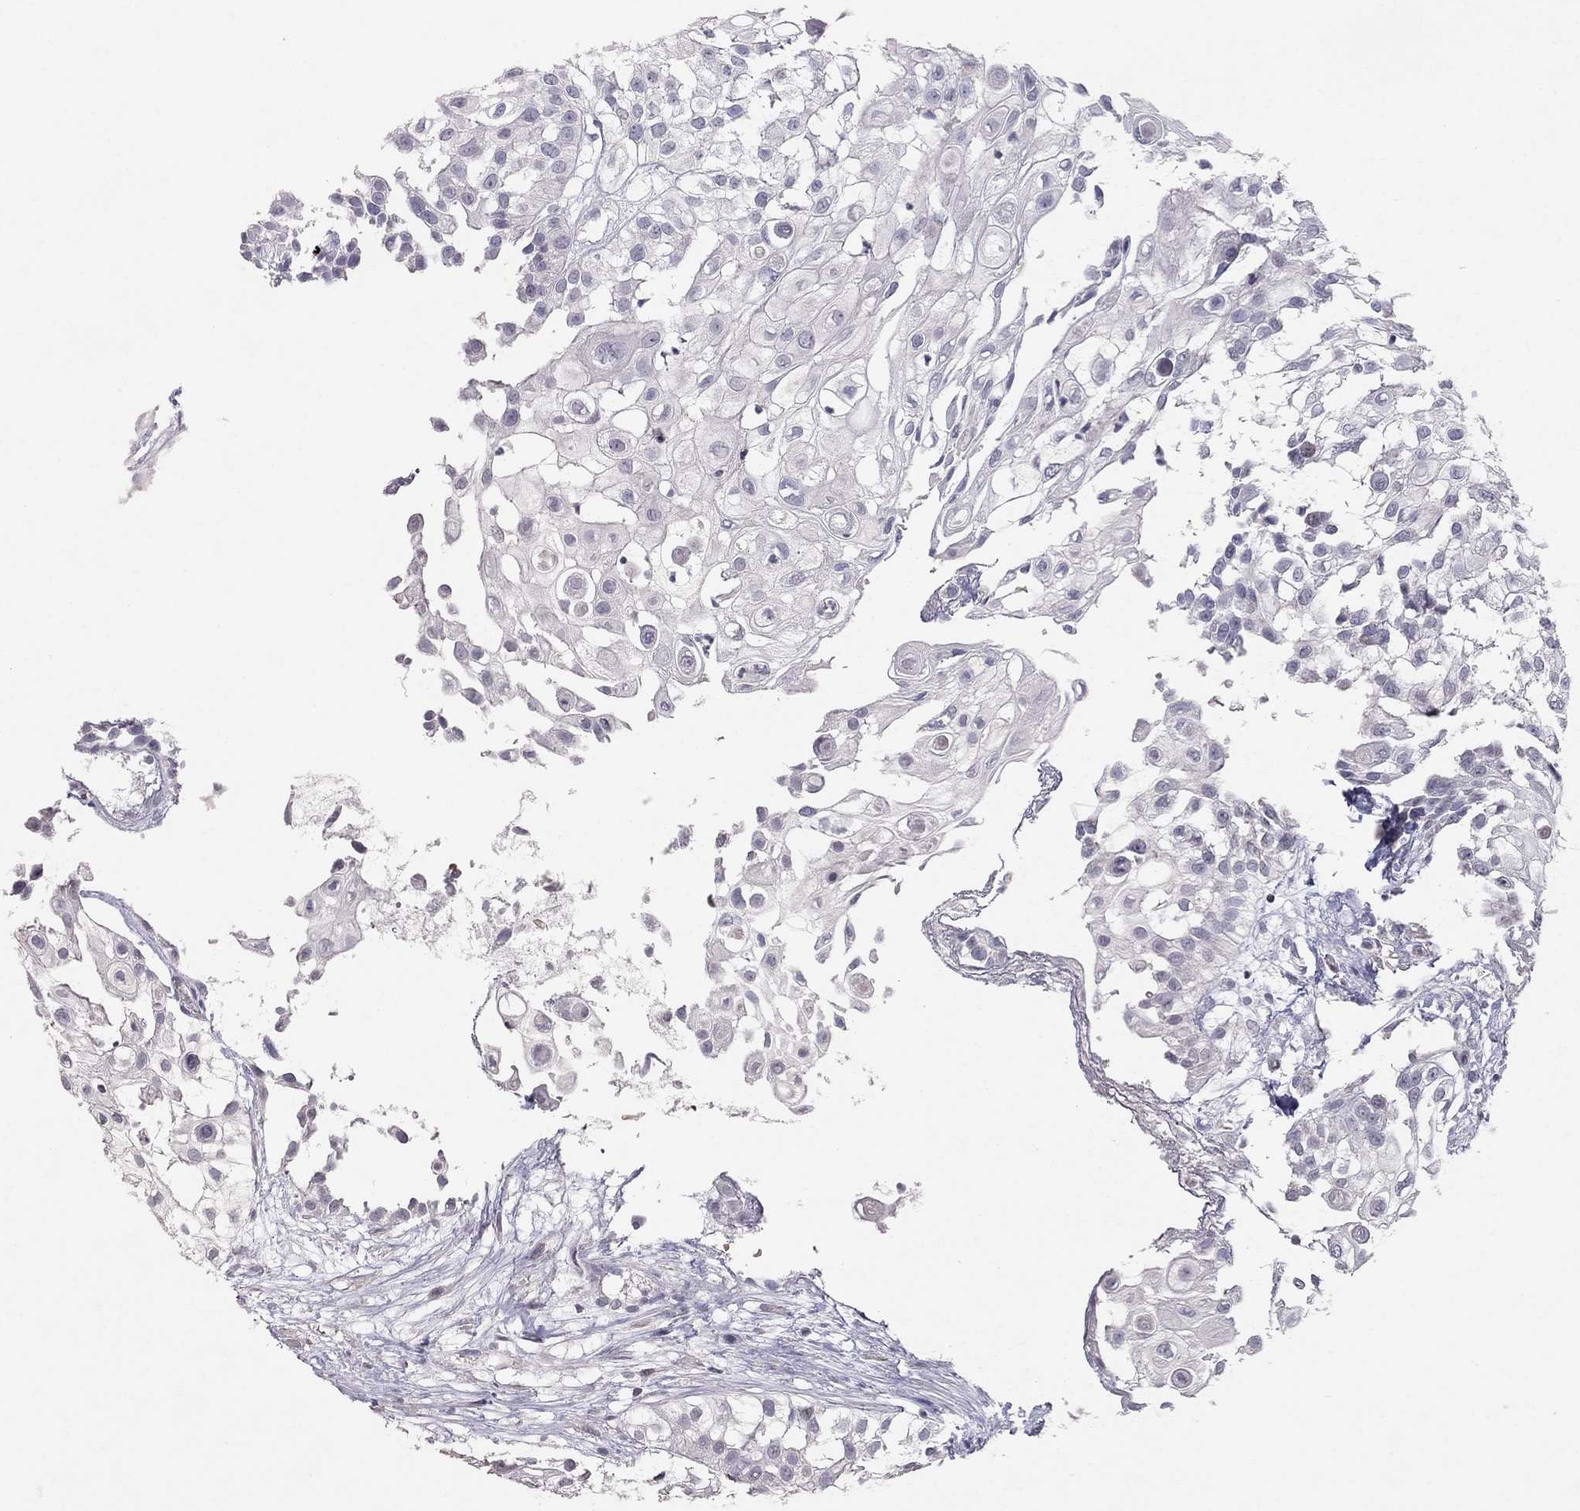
{"staining": {"intensity": "negative", "quantity": "none", "location": "none"}, "tissue": "urothelial cancer", "cell_type": "Tumor cells", "image_type": "cancer", "snomed": [{"axis": "morphology", "description": "Urothelial carcinoma, High grade"}, {"axis": "topography", "description": "Urinary bladder"}], "caption": "The micrograph displays no significant staining in tumor cells of urothelial cancer.", "gene": "TSHB", "patient": {"sex": "female", "age": 79}}